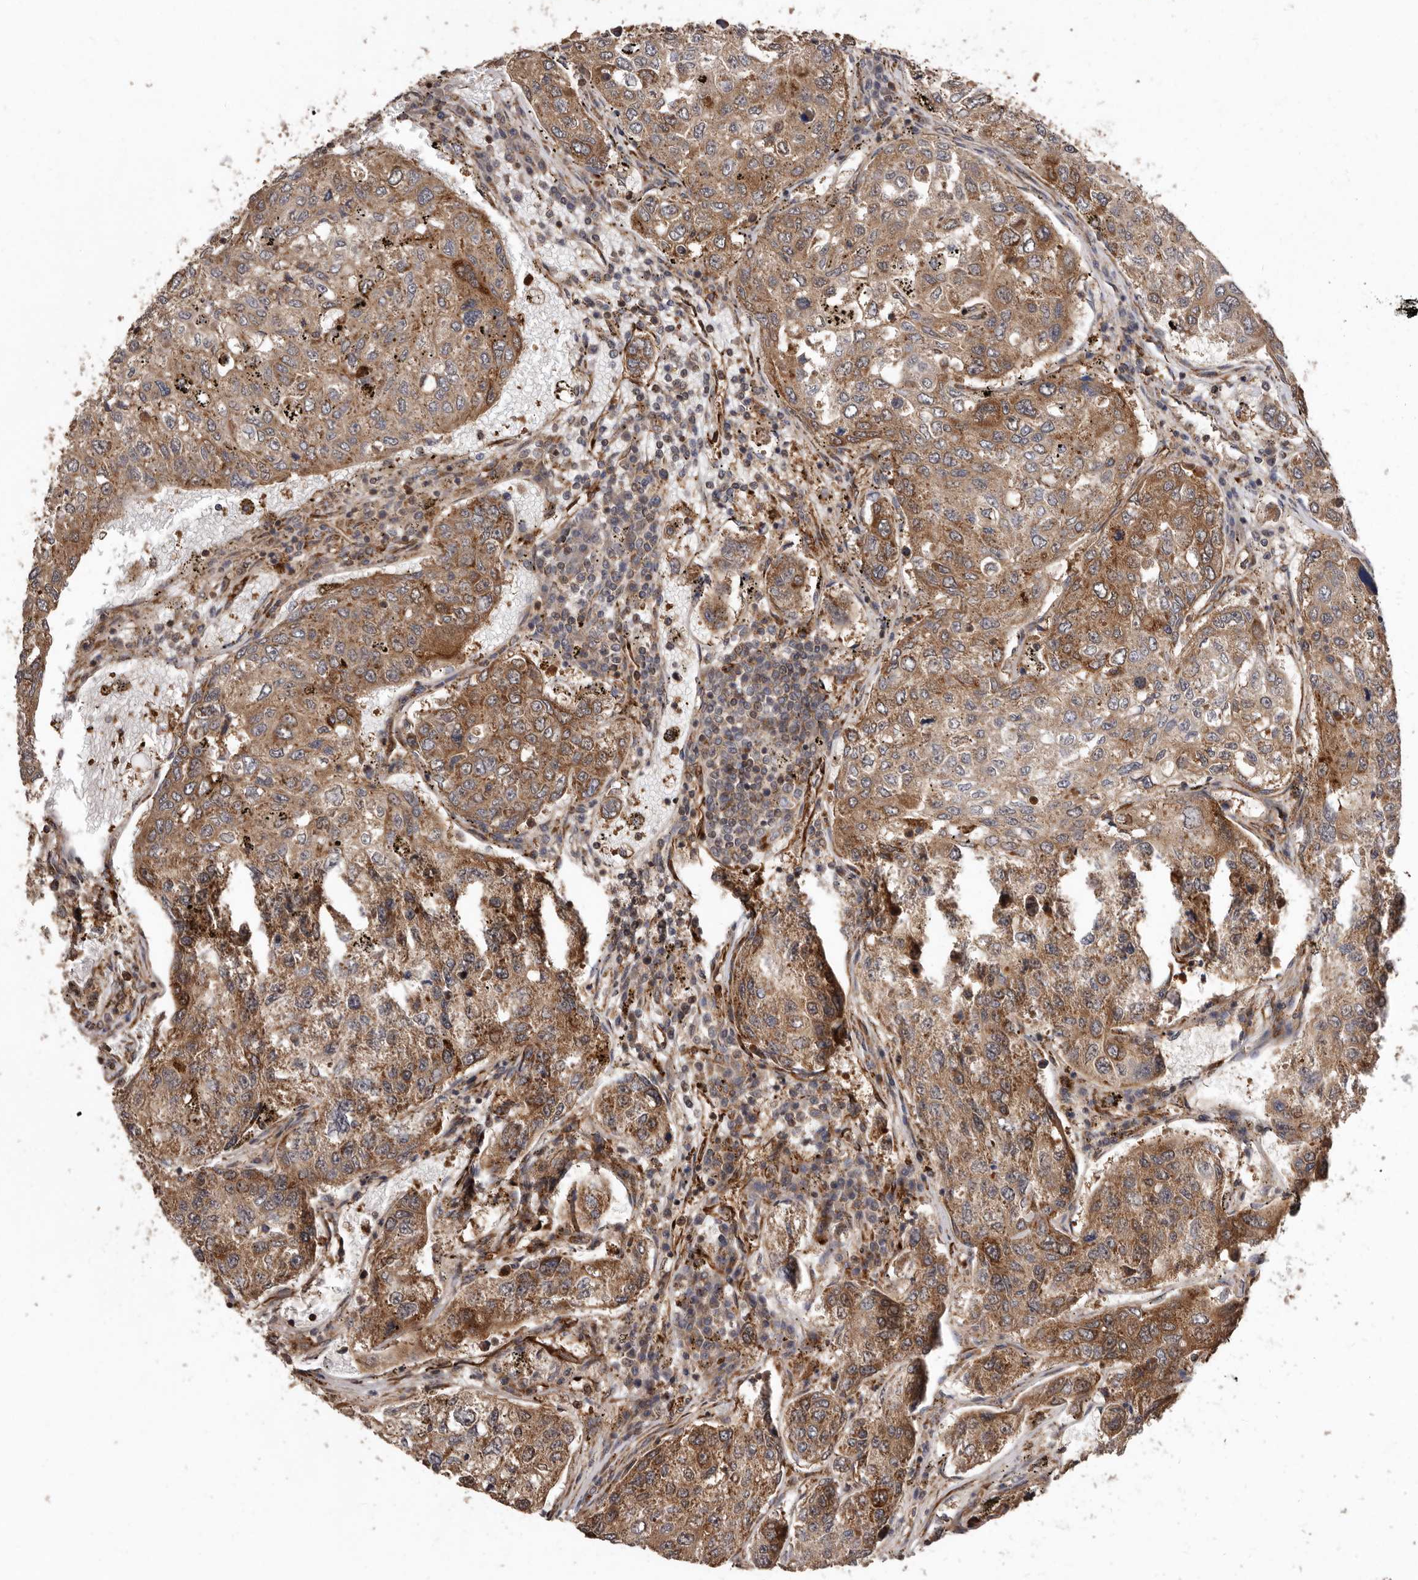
{"staining": {"intensity": "moderate", "quantity": ">75%", "location": "cytoplasmic/membranous"}, "tissue": "urothelial cancer", "cell_type": "Tumor cells", "image_type": "cancer", "snomed": [{"axis": "morphology", "description": "Urothelial carcinoma, High grade"}, {"axis": "topography", "description": "Lymph node"}, {"axis": "topography", "description": "Urinary bladder"}], "caption": "Urothelial carcinoma (high-grade) stained with immunohistochemistry (IHC) demonstrates moderate cytoplasmic/membranous expression in about >75% of tumor cells. Using DAB (3,3'-diaminobenzidine) (brown) and hematoxylin (blue) stains, captured at high magnification using brightfield microscopy.", "gene": "FLAD1", "patient": {"sex": "male", "age": 51}}